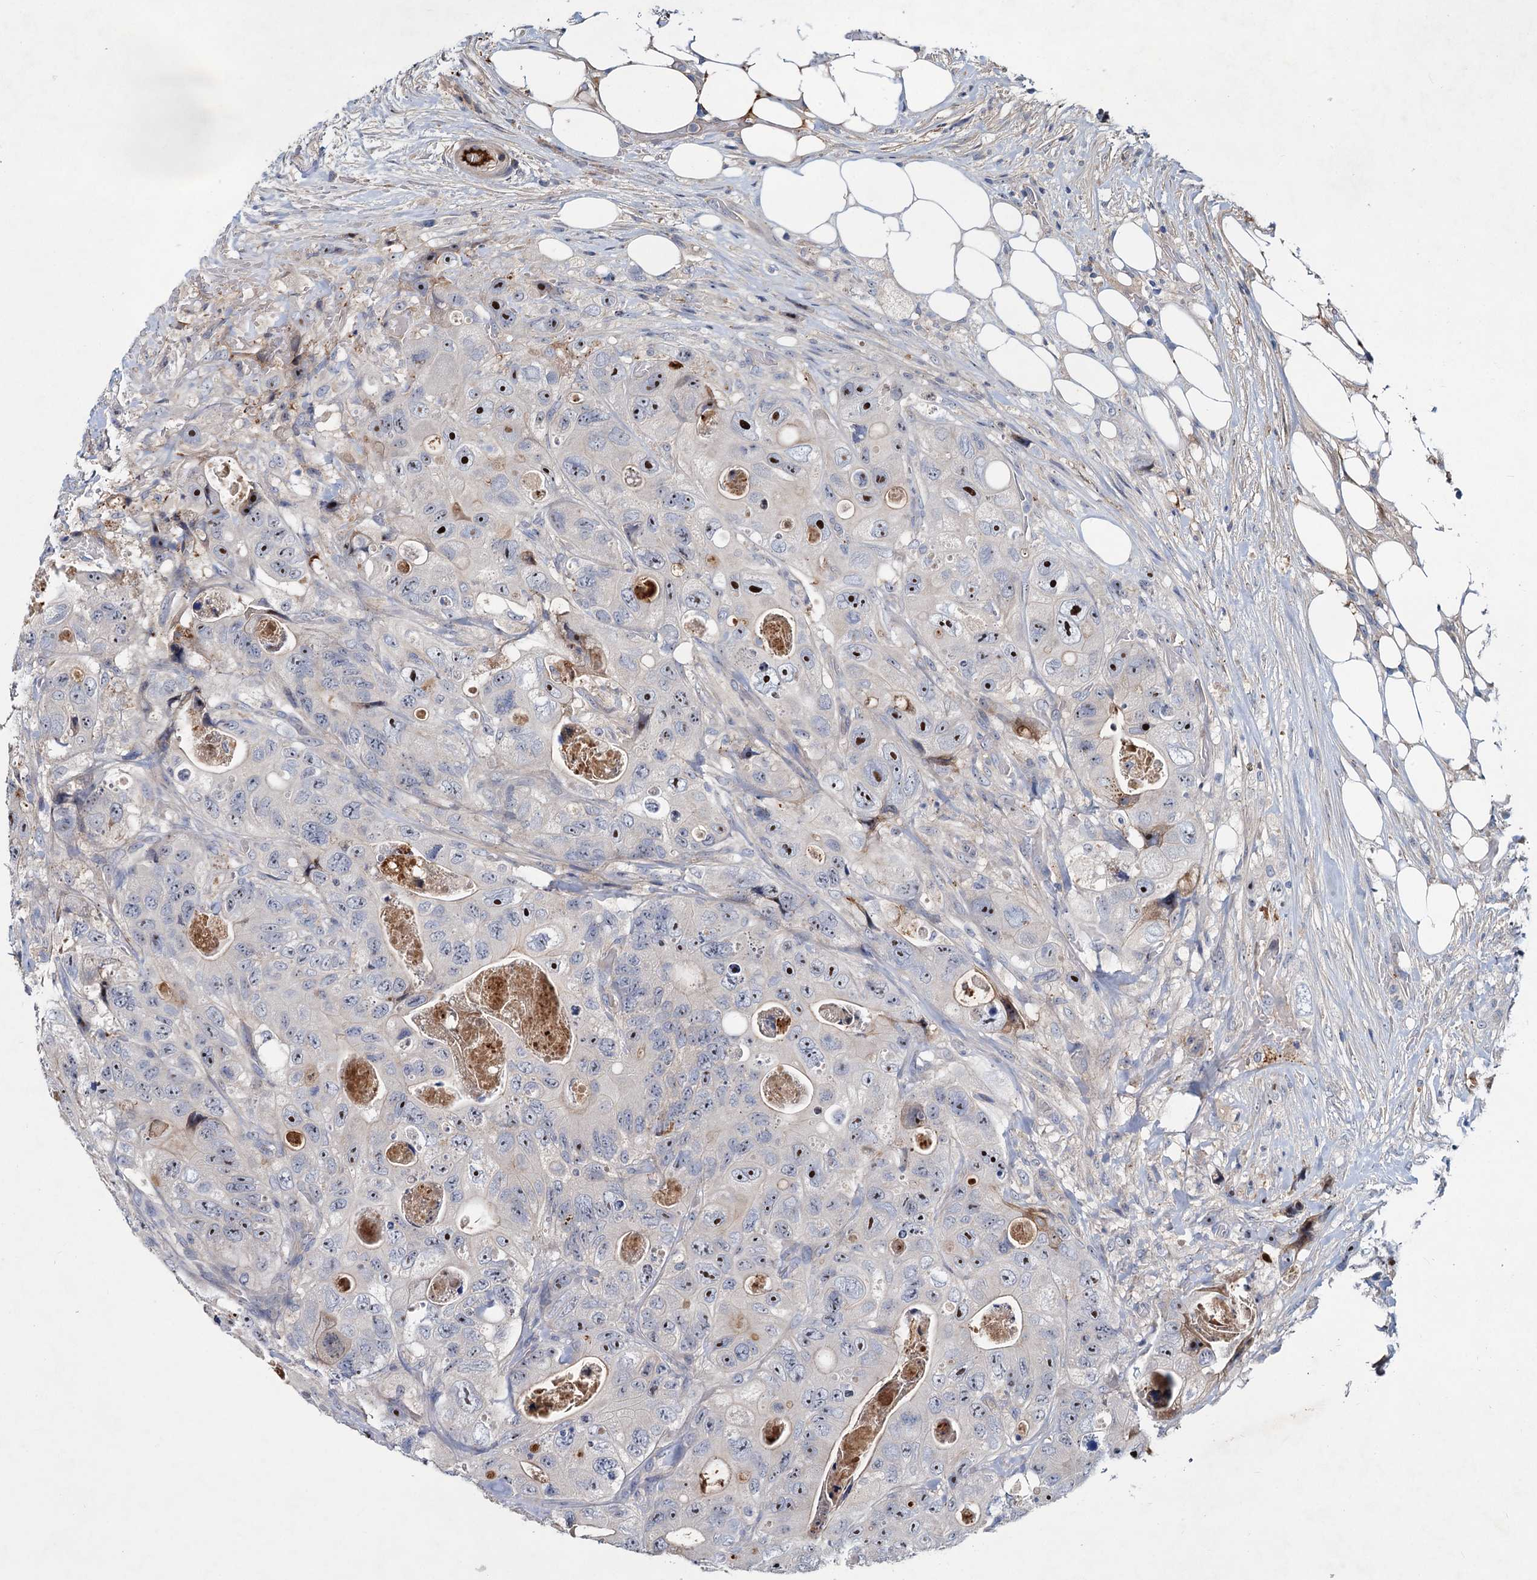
{"staining": {"intensity": "moderate", "quantity": "25%-75%", "location": "nuclear"}, "tissue": "colorectal cancer", "cell_type": "Tumor cells", "image_type": "cancer", "snomed": [{"axis": "morphology", "description": "Adenocarcinoma, NOS"}, {"axis": "topography", "description": "Colon"}], "caption": "Colorectal cancer was stained to show a protein in brown. There is medium levels of moderate nuclear staining in approximately 25%-75% of tumor cells.", "gene": "CHRD", "patient": {"sex": "female", "age": 46}}